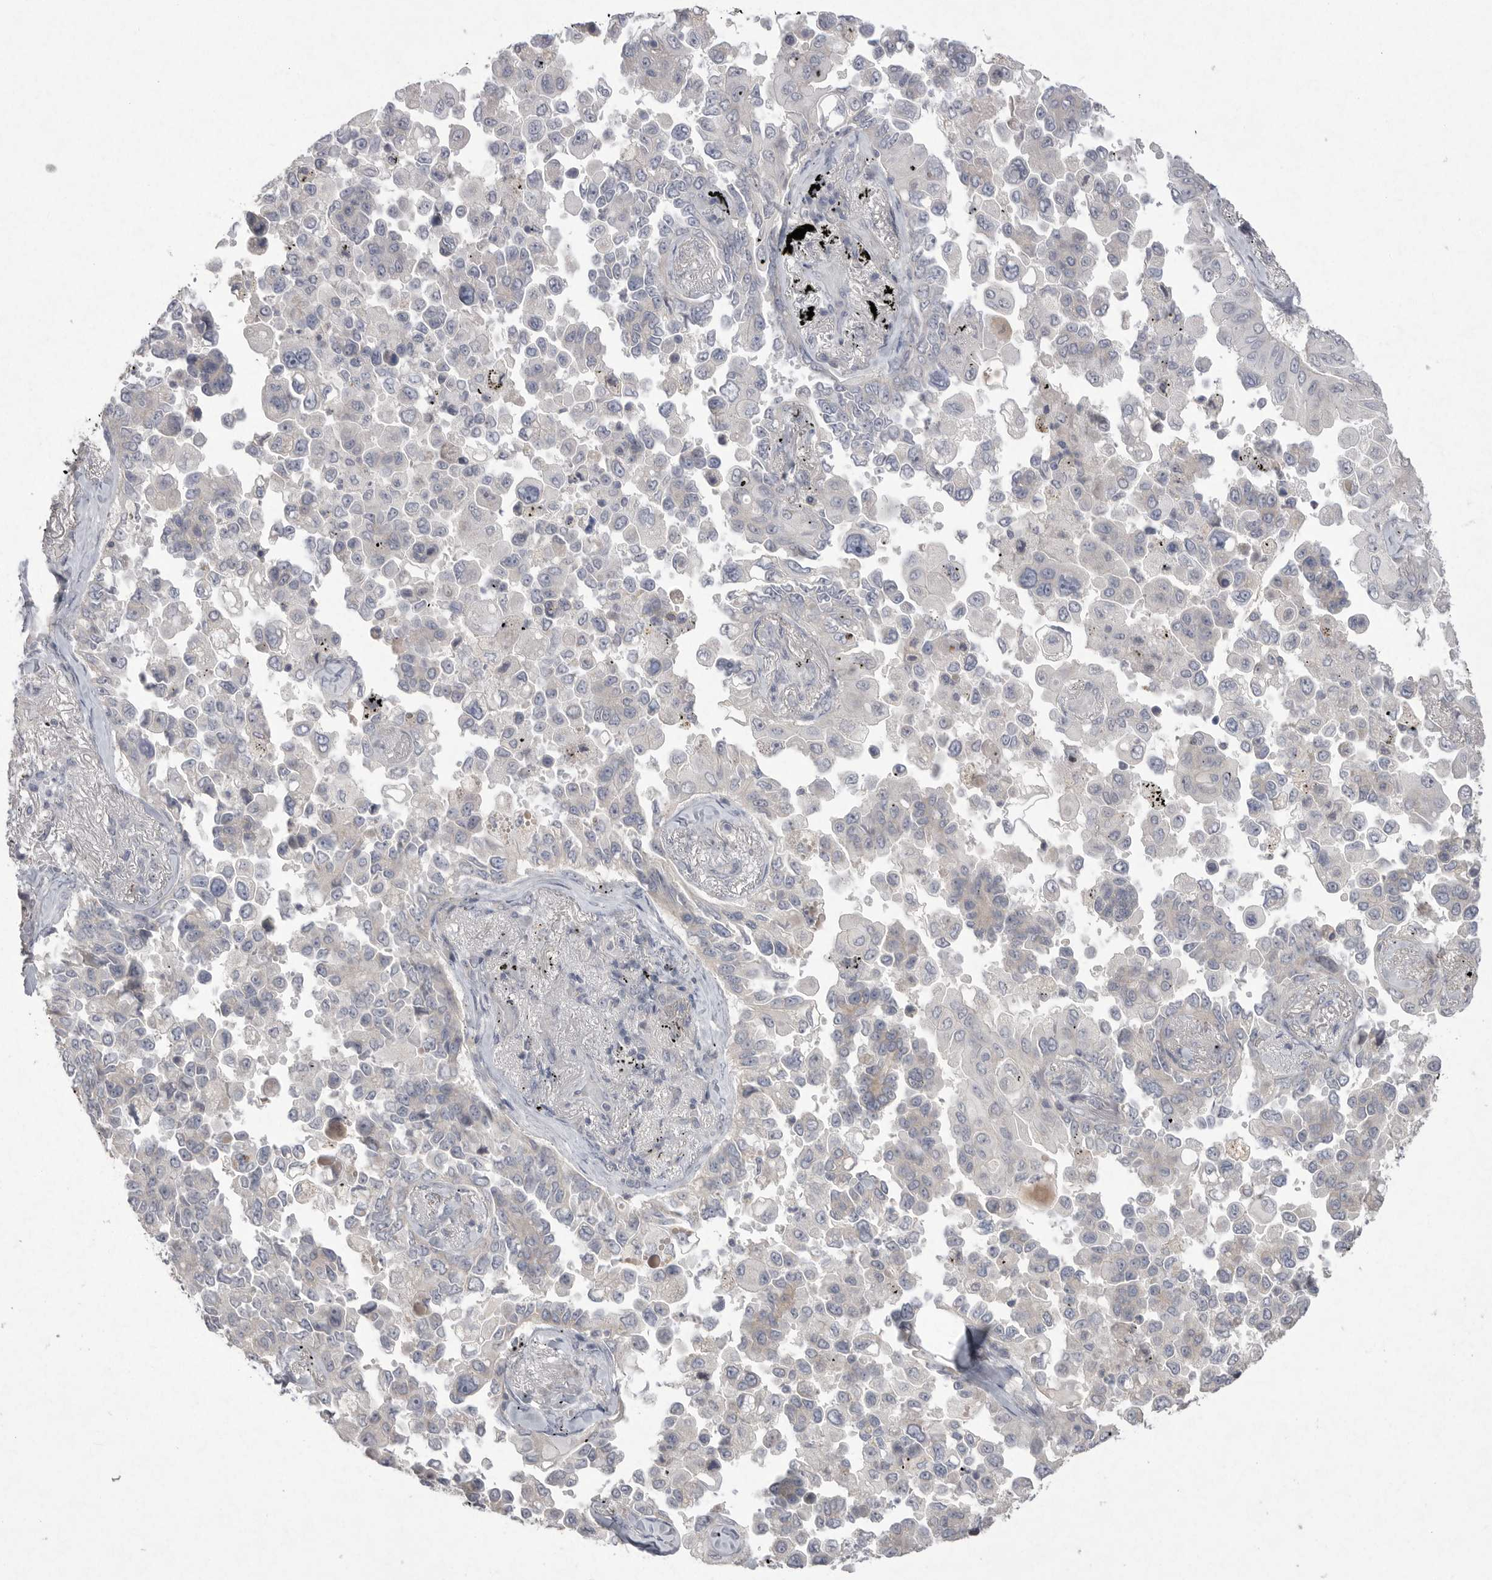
{"staining": {"intensity": "negative", "quantity": "none", "location": "none"}, "tissue": "lung cancer", "cell_type": "Tumor cells", "image_type": "cancer", "snomed": [{"axis": "morphology", "description": "Adenocarcinoma, NOS"}, {"axis": "topography", "description": "Lung"}], "caption": "The IHC photomicrograph has no significant expression in tumor cells of lung adenocarcinoma tissue. (Brightfield microscopy of DAB (3,3'-diaminobenzidine) immunohistochemistry (IHC) at high magnification).", "gene": "VANGL2", "patient": {"sex": "female", "age": 67}}